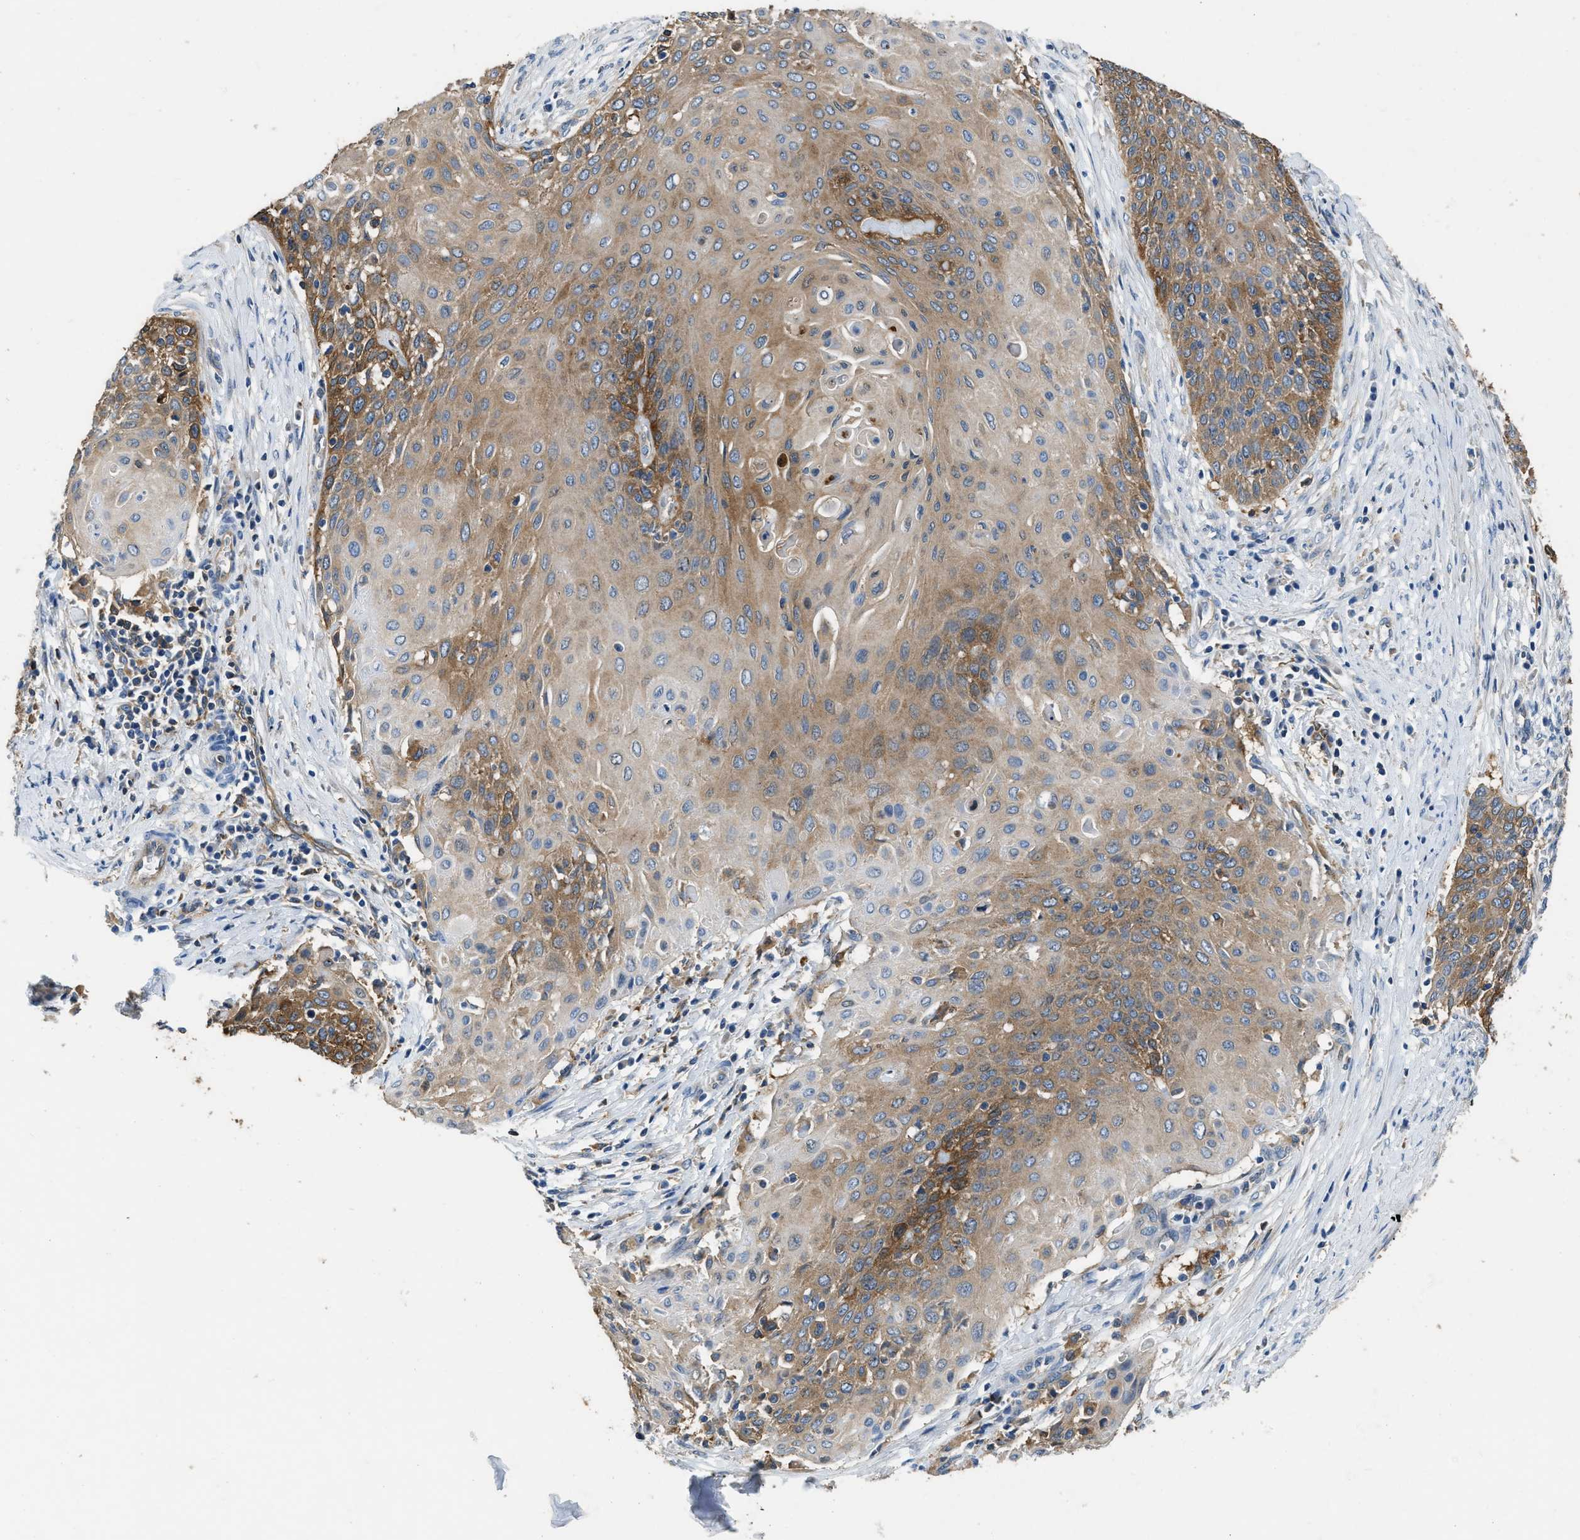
{"staining": {"intensity": "moderate", "quantity": ">75%", "location": "cytoplasmic/membranous"}, "tissue": "cervical cancer", "cell_type": "Tumor cells", "image_type": "cancer", "snomed": [{"axis": "morphology", "description": "Squamous cell carcinoma, NOS"}, {"axis": "topography", "description": "Cervix"}], "caption": "Squamous cell carcinoma (cervical) tissue shows moderate cytoplasmic/membranous expression in about >75% of tumor cells, visualized by immunohistochemistry.", "gene": "PKM", "patient": {"sex": "female", "age": 39}}